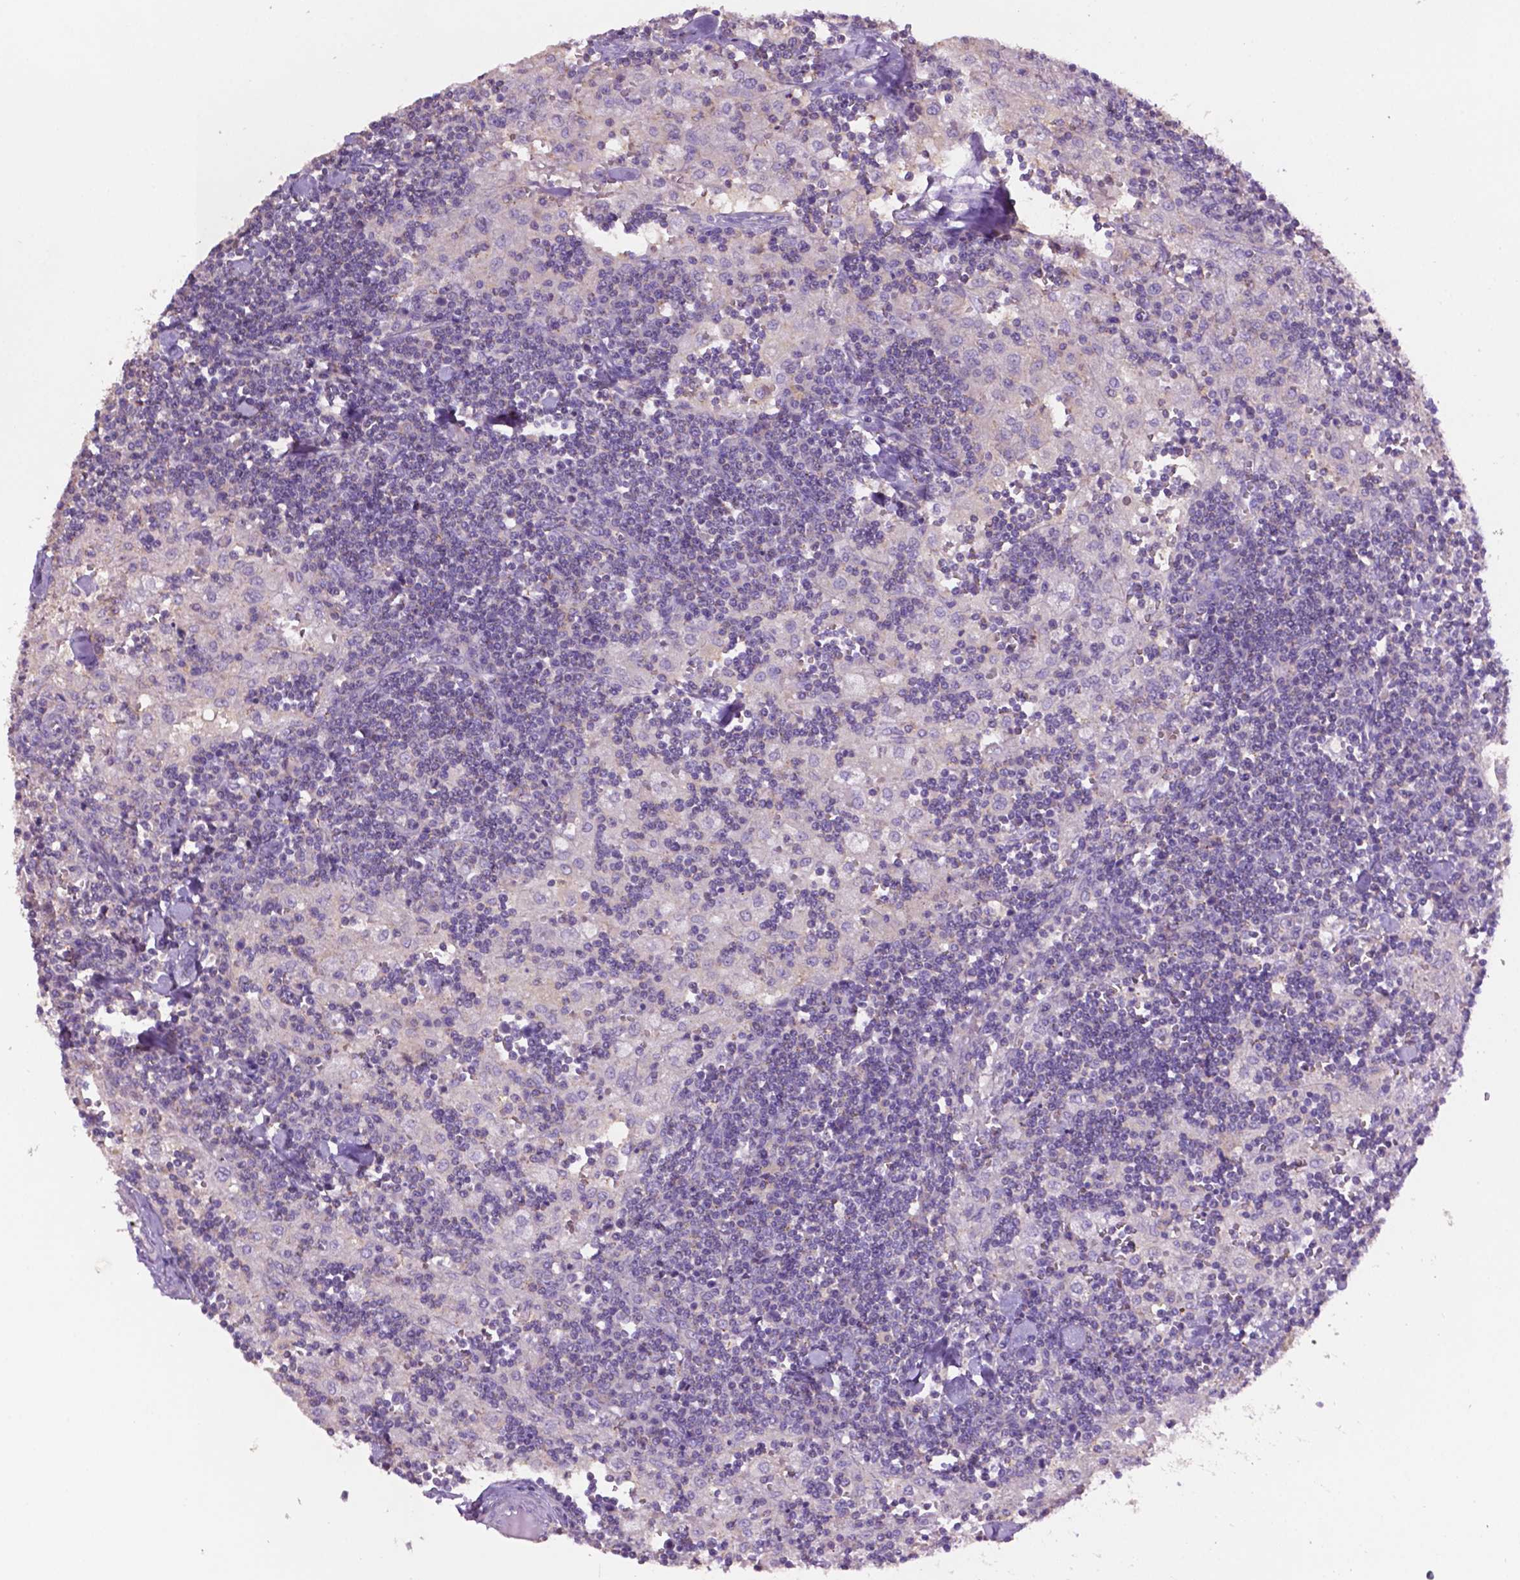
{"staining": {"intensity": "negative", "quantity": "none", "location": "none"}, "tissue": "lymph node", "cell_type": "Germinal center cells", "image_type": "normal", "snomed": [{"axis": "morphology", "description": "Normal tissue, NOS"}, {"axis": "topography", "description": "Lymph node"}], "caption": "Germinal center cells show no significant protein positivity in benign lymph node. (Brightfield microscopy of DAB IHC at high magnification).", "gene": "PRPS2", "patient": {"sex": "male", "age": 55}}